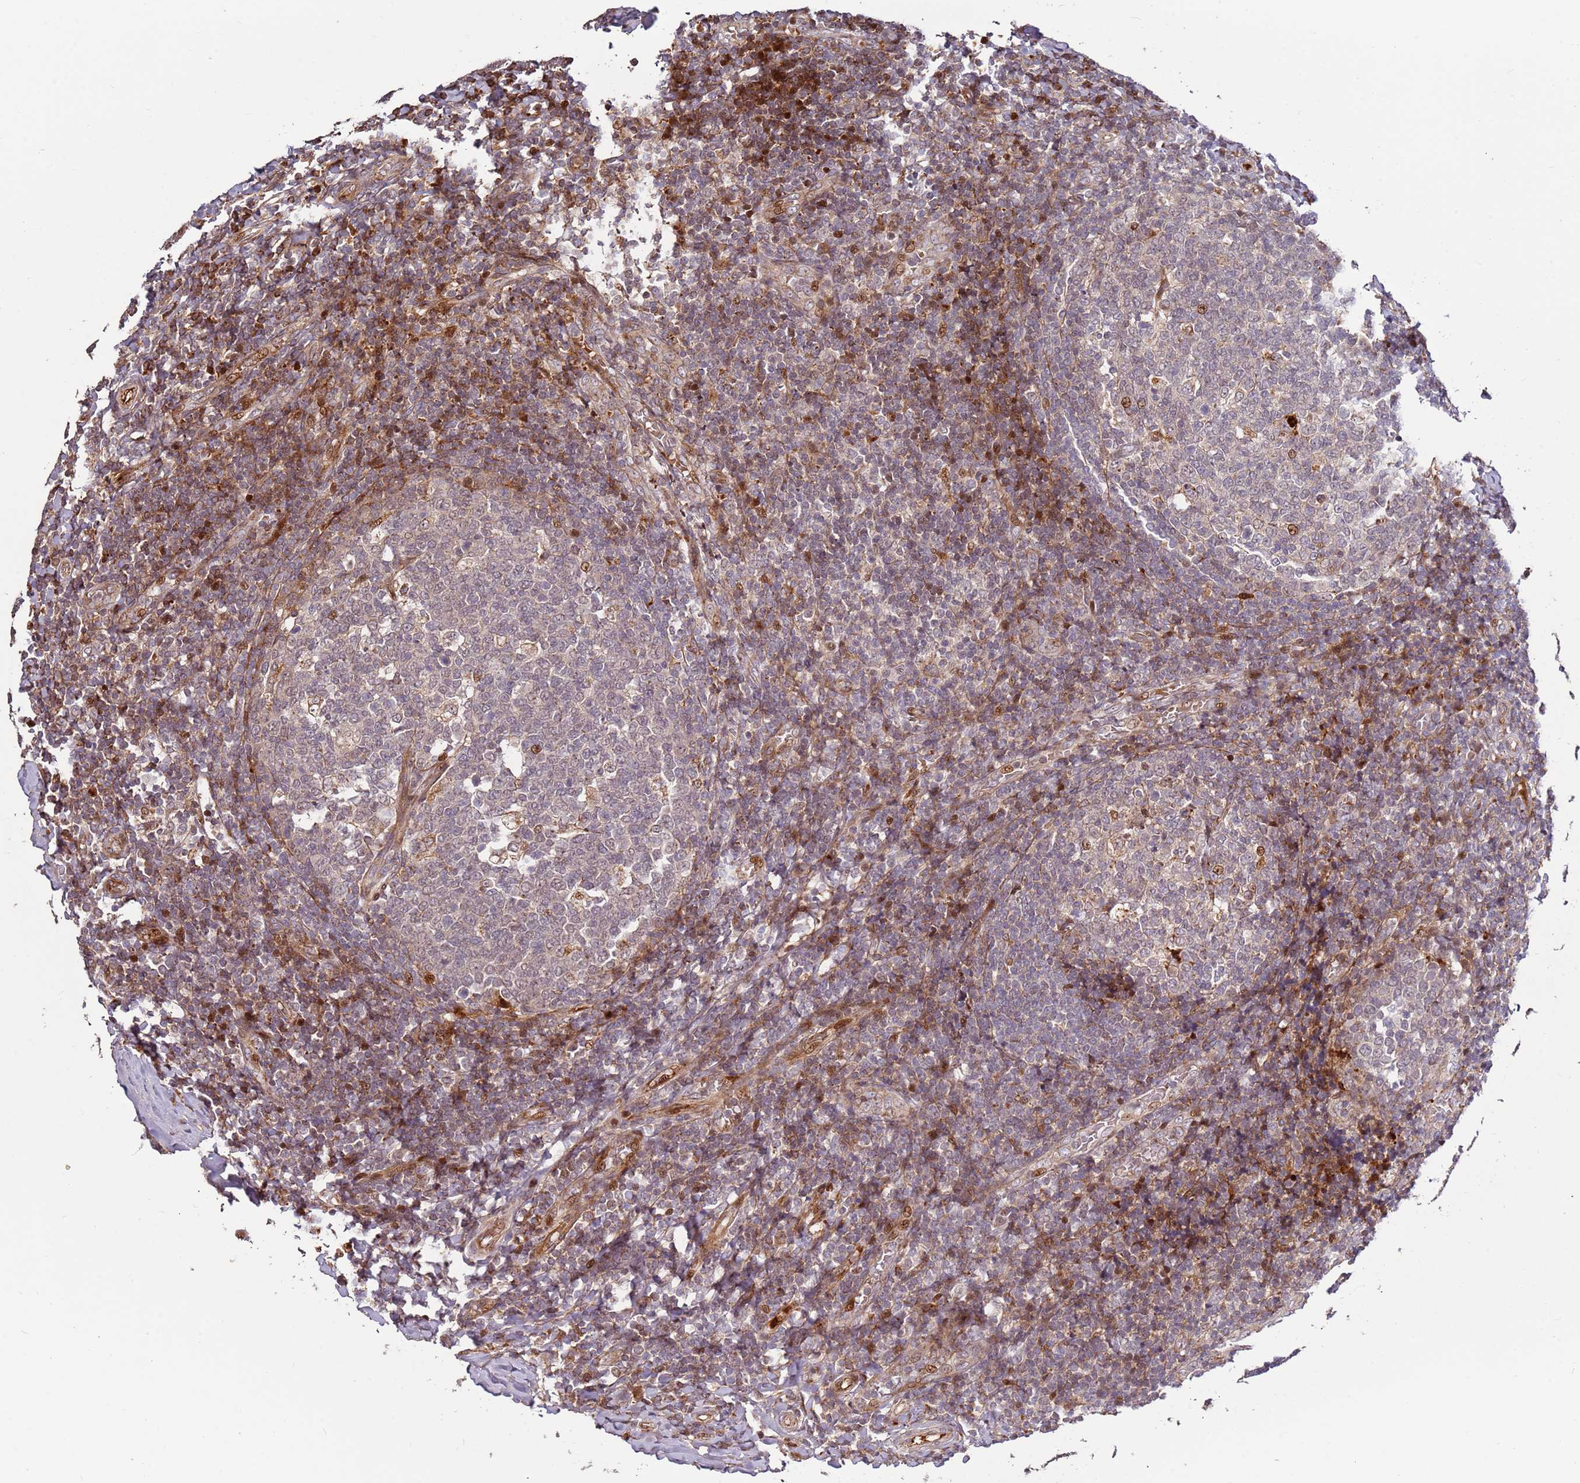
{"staining": {"intensity": "weak", "quantity": "<25%", "location": "cytoplasmic/membranous"}, "tissue": "tonsil", "cell_type": "Germinal center cells", "image_type": "normal", "snomed": [{"axis": "morphology", "description": "Normal tissue, NOS"}, {"axis": "topography", "description": "Tonsil"}], "caption": "Germinal center cells show no significant staining in benign tonsil. (DAB immunohistochemistry visualized using brightfield microscopy, high magnification).", "gene": "RHBDL1", "patient": {"sex": "female", "age": 19}}